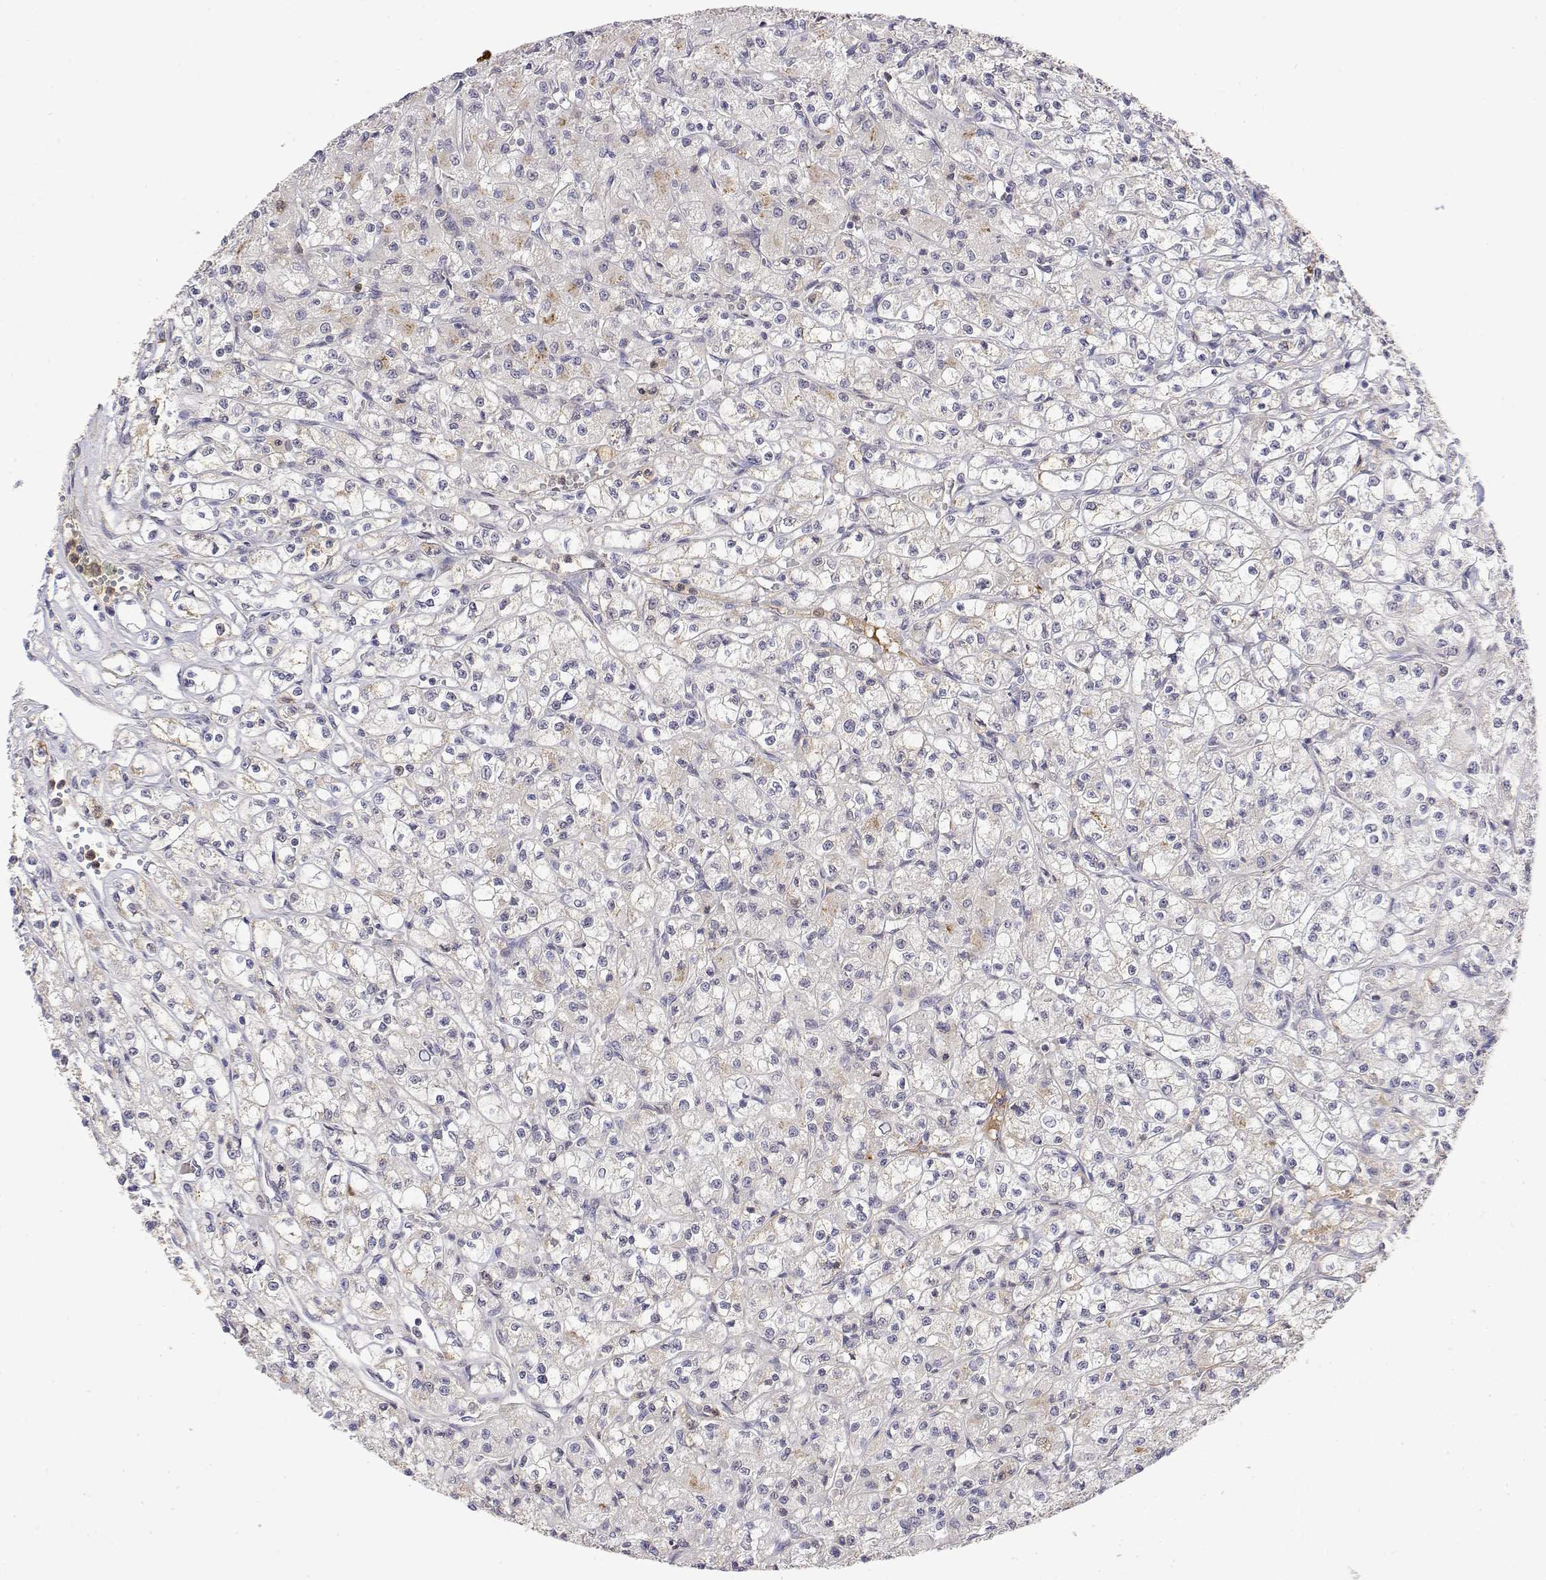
{"staining": {"intensity": "weak", "quantity": "<25%", "location": "cytoplasmic/membranous"}, "tissue": "renal cancer", "cell_type": "Tumor cells", "image_type": "cancer", "snomed": [{"axis": "morphology", "description": "Adenocarcinoma, NOS"}, {"axis": "topography", "description": "Kidney"}], "caption": "Immunohistochemical staining of human renal cancer (adenocarcinoma) reveals no significant expression in tumor cells.", "gene": "IGFBP4", "patient": {"sex": "female", "age": 70}}